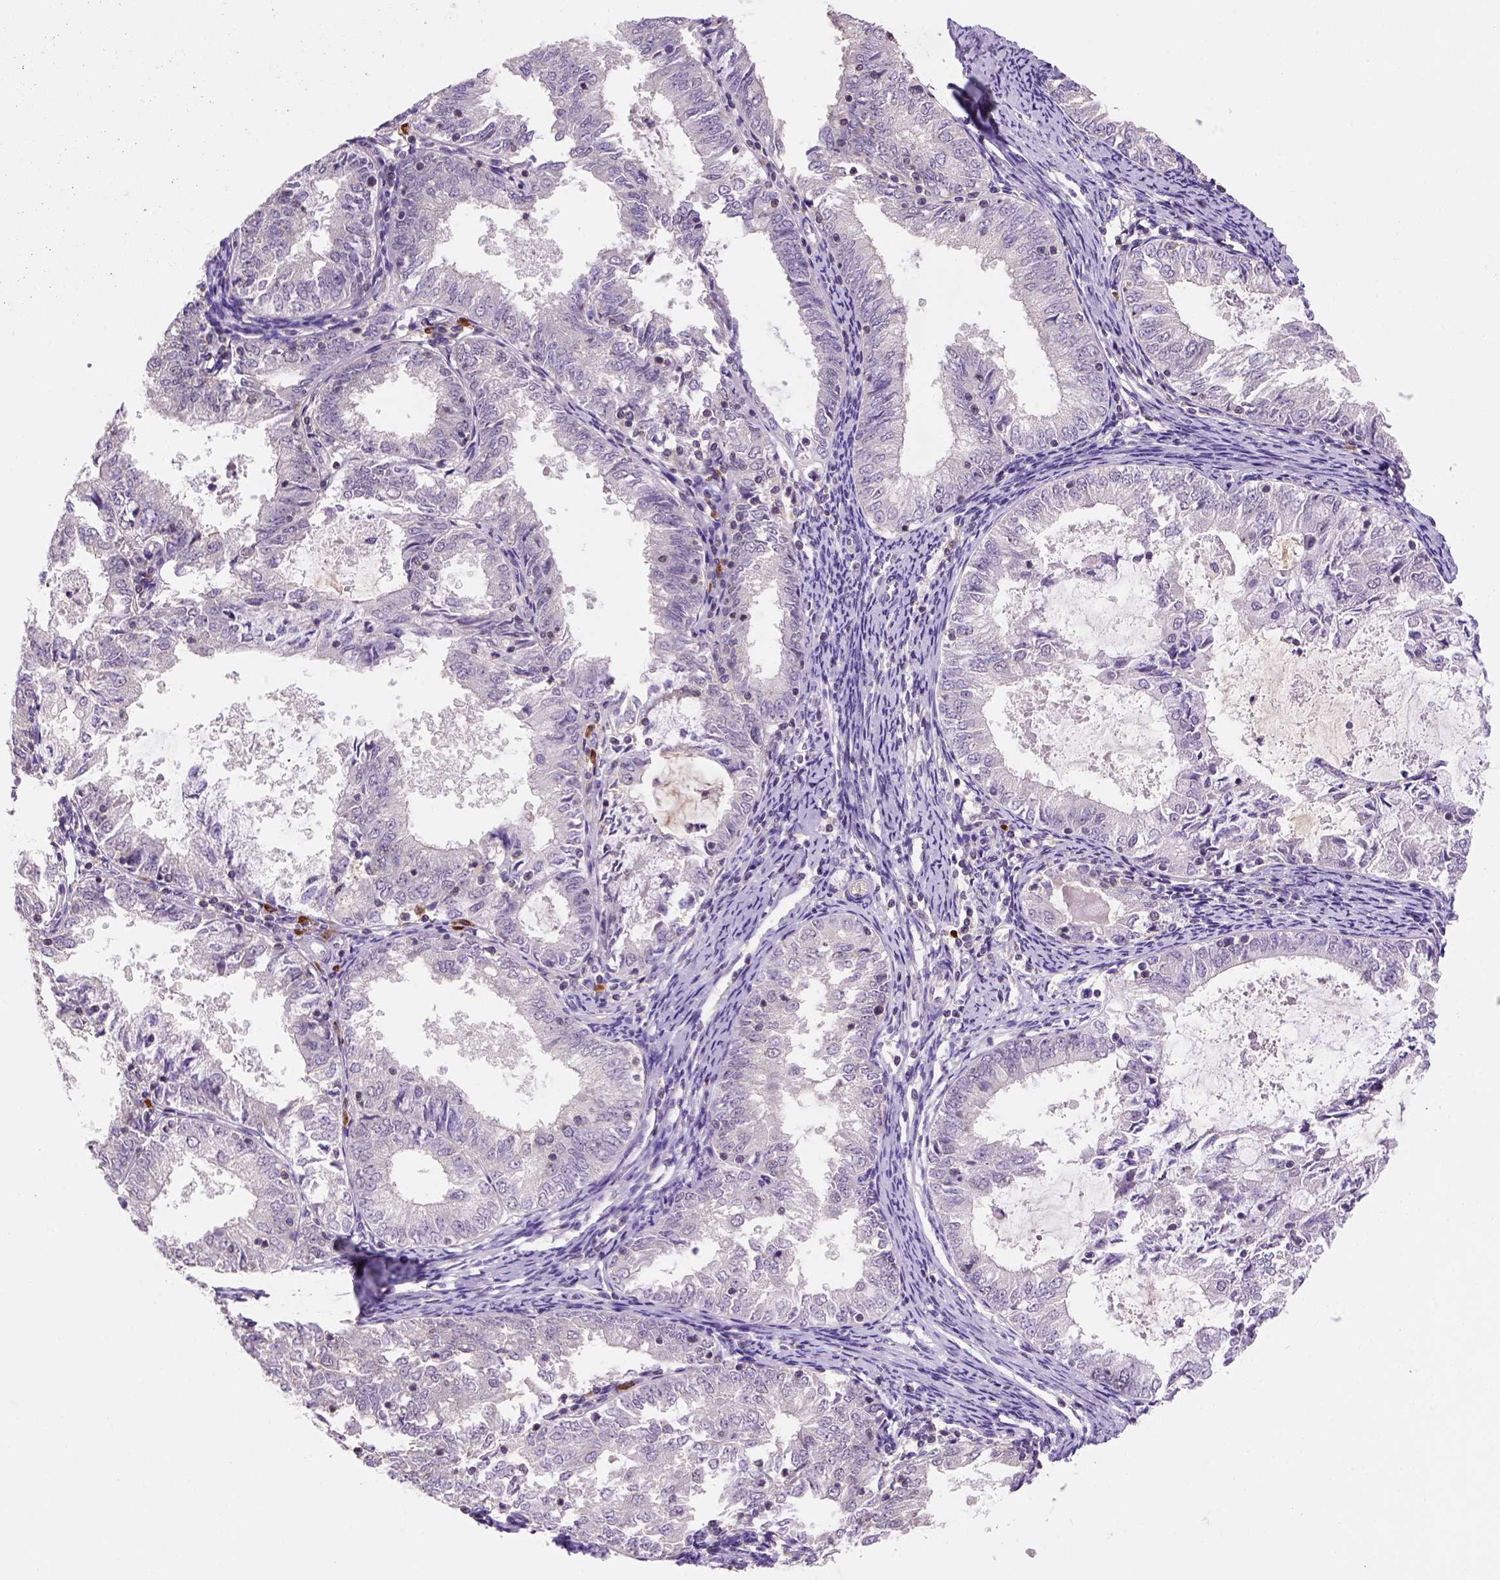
{"staining": {"intensity": "weak", "quantity": ">75%", "location": "cytoplasmic/membranous,nuclear"}, "tissue": "endometrial cancer", "cell_type": "Tumor cells", "image_type": "cancer", "snomed": [{"axis": "morphology", "description": "Adenocarcinoma, NOS"}, {"axis": "topography", "description": "Endometrium"}], "caption": "Endometrial adenocarcinoma stained for a protein (brown) demonstrates weak cytoplasmic/membranous and nuclear positive staining in approximately >75% of tumor cells.", "gene": "SCML4", "patient": {"sex": "female", "age": 57}}